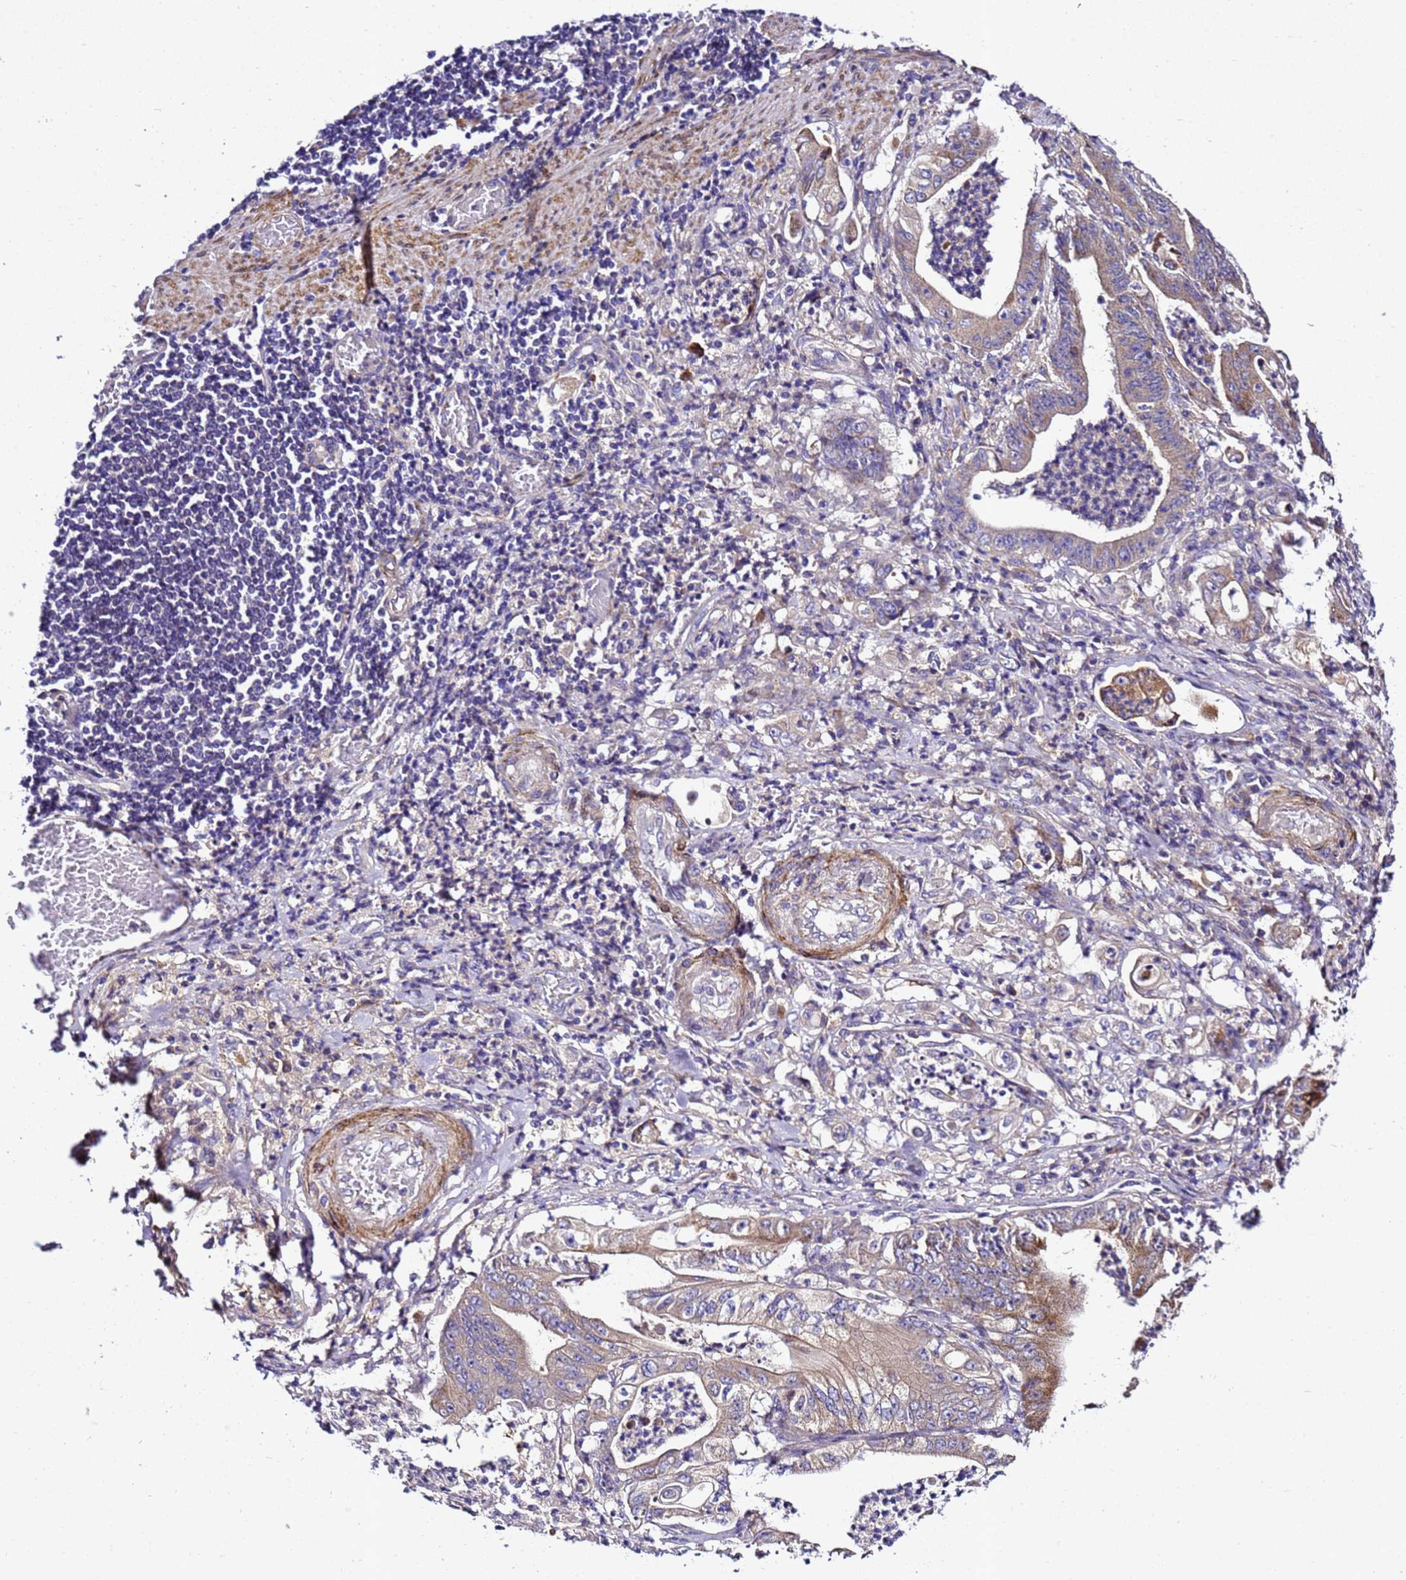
{"staining": {"intensity": "weak", "quantity": ">75%", "location": "cytoplasmic/membranous"}, "tissue": "stomach cancer", "cell_type": "Tumor cells", "image_type": "cancer", "snomed": [{"axis": "morphology", "description": "Adenocarcinoma, NOS"}, {"axis": "topography", "description": "Stomach"}], "caption": "Tumor cells display weak cytoplasmic/membranous staining in about >75% of cells in stomach adenocarcinoma.", "gene": "ZNF417", "patient": {"sex": "female", "age": 73}}